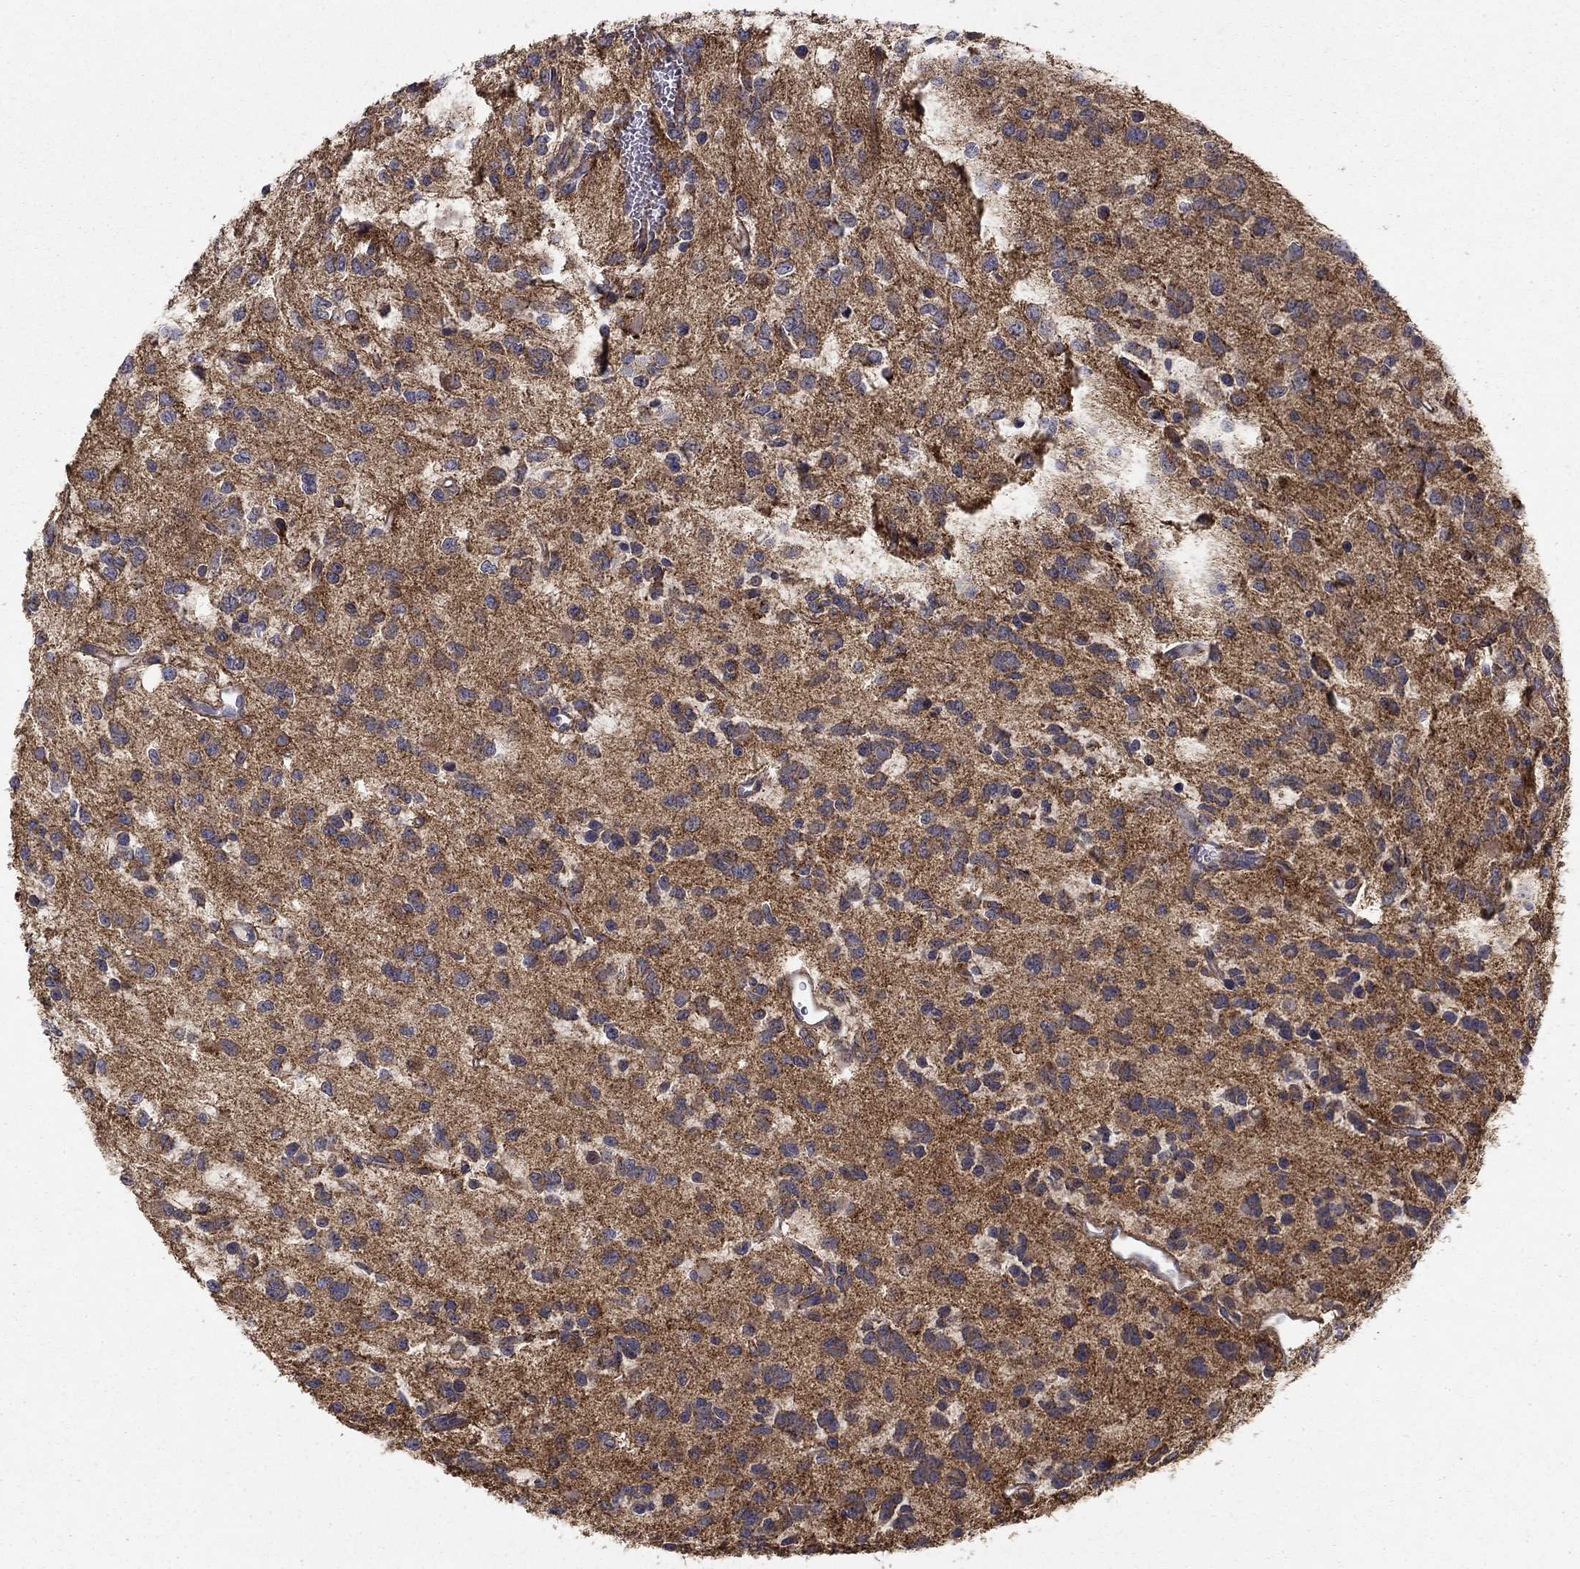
{"staining": {"intensity": "negative", "quantity": "none", "location": "none"}, "tissue": "glioma", "cell_type": "Tumor cells", "image_type": "cancer", "snomed": [{"axis": "morphology", "description": "Glioma, malignant, Low grade"}, {"axis": "topography", "description": "Brain"}], "caption": "IHC of glioma displays no positivity in tumor cells.", "gene": "SEPTIN3", "patient": {"sex": "female", "age": 45}}